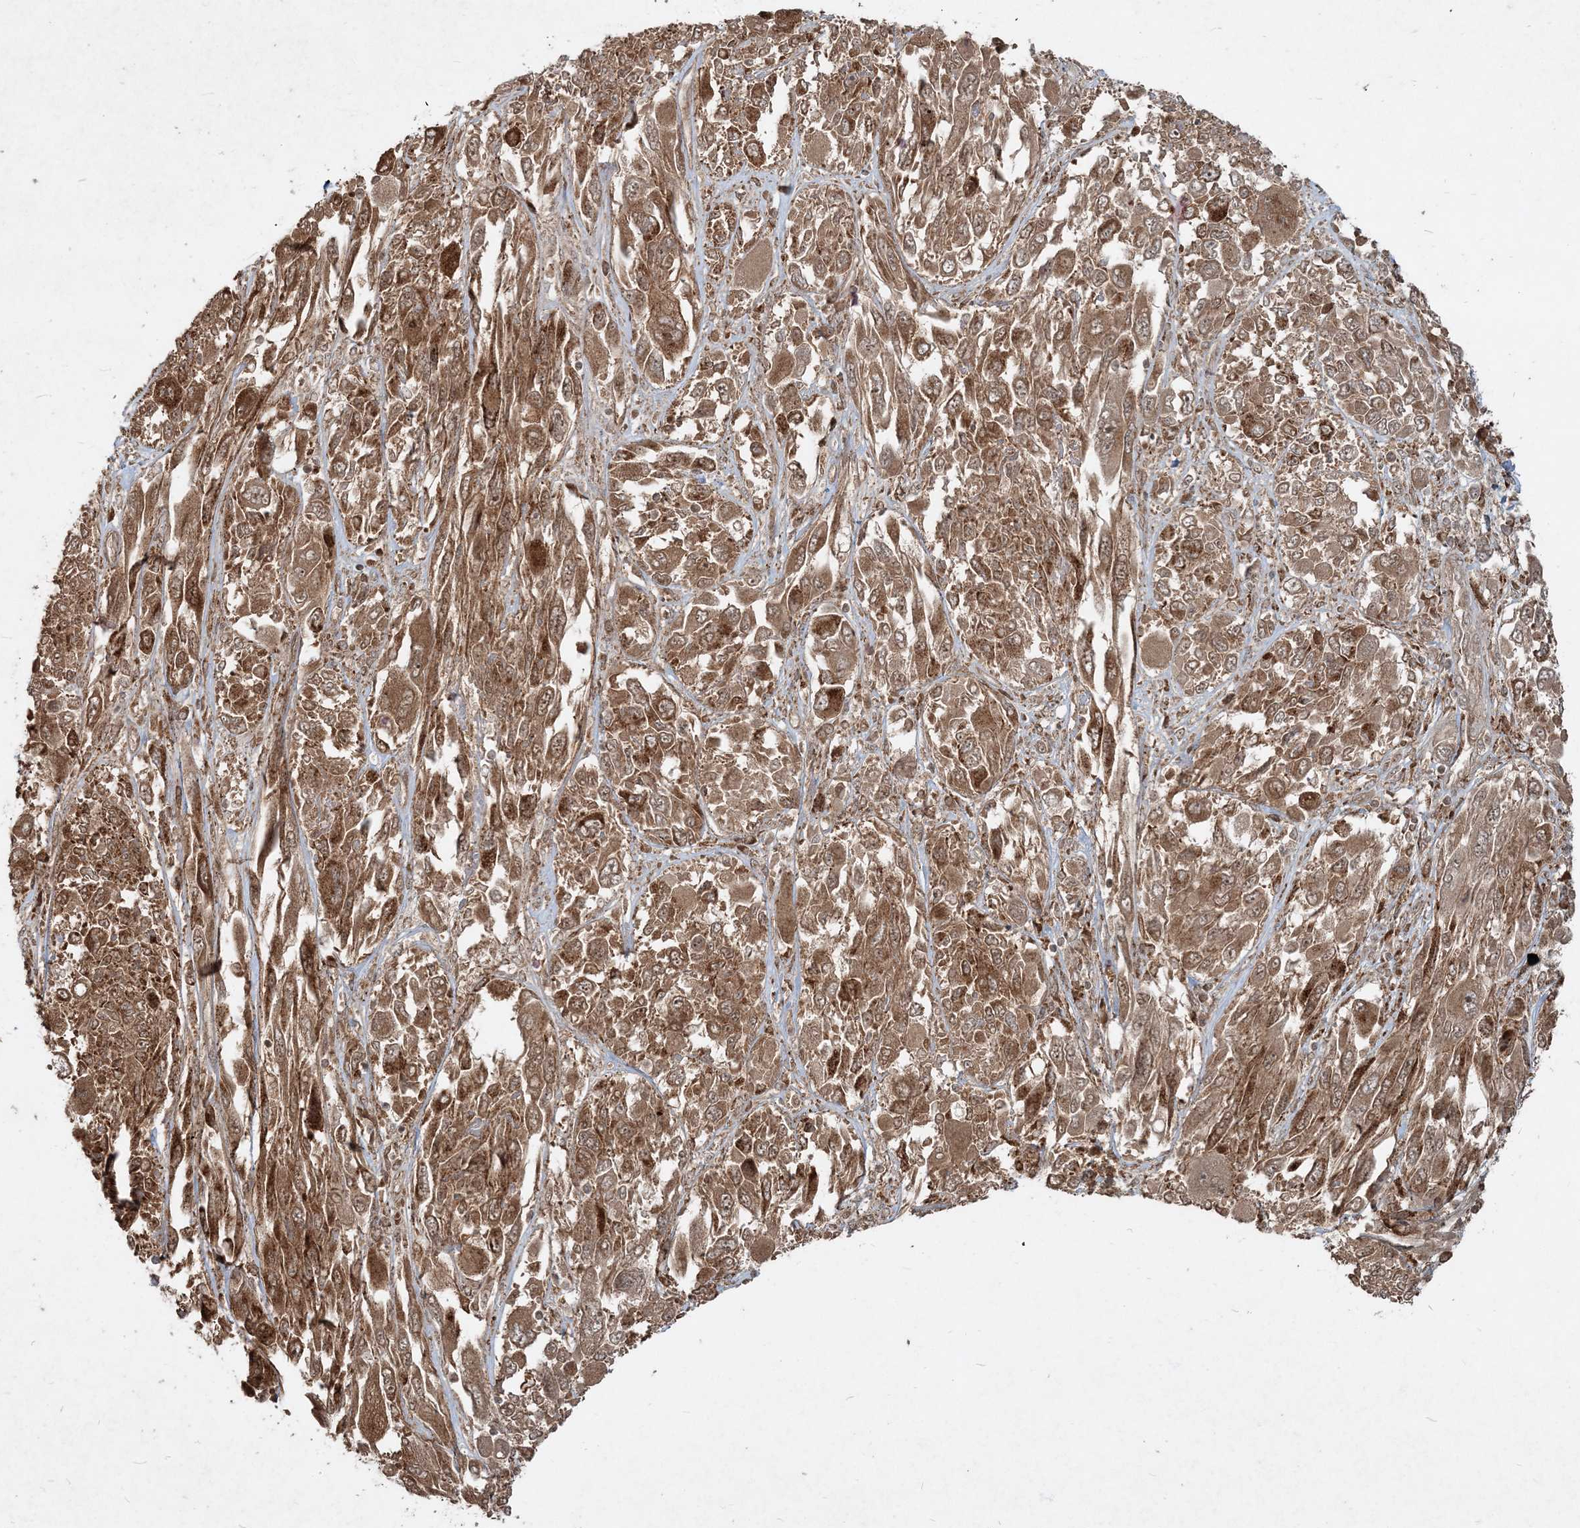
{"staining": {"intensity": "moderate", "quantity": ">75%", "location": "cytoplasmic/membranous"}, "tissue": "melanoma", "cell_type": "Tumor cells", "image_type": "cancer", "snomed": [{"axis": "morphology", "description": "Malignant melanoma, NOS"}, {"axis": "topography", "description": "Skin"}], "caption": "This micrograph shows malignant melanoma stained with immunohistochemistry (IHC) to label a protein in brown. The cytoplasmic/membranous of tumor cells show moderate positivity for the protein. Nuclei are counter-stained blue.", "gene": "NARS1", "patient": {"sex": "female", "age": 91}}